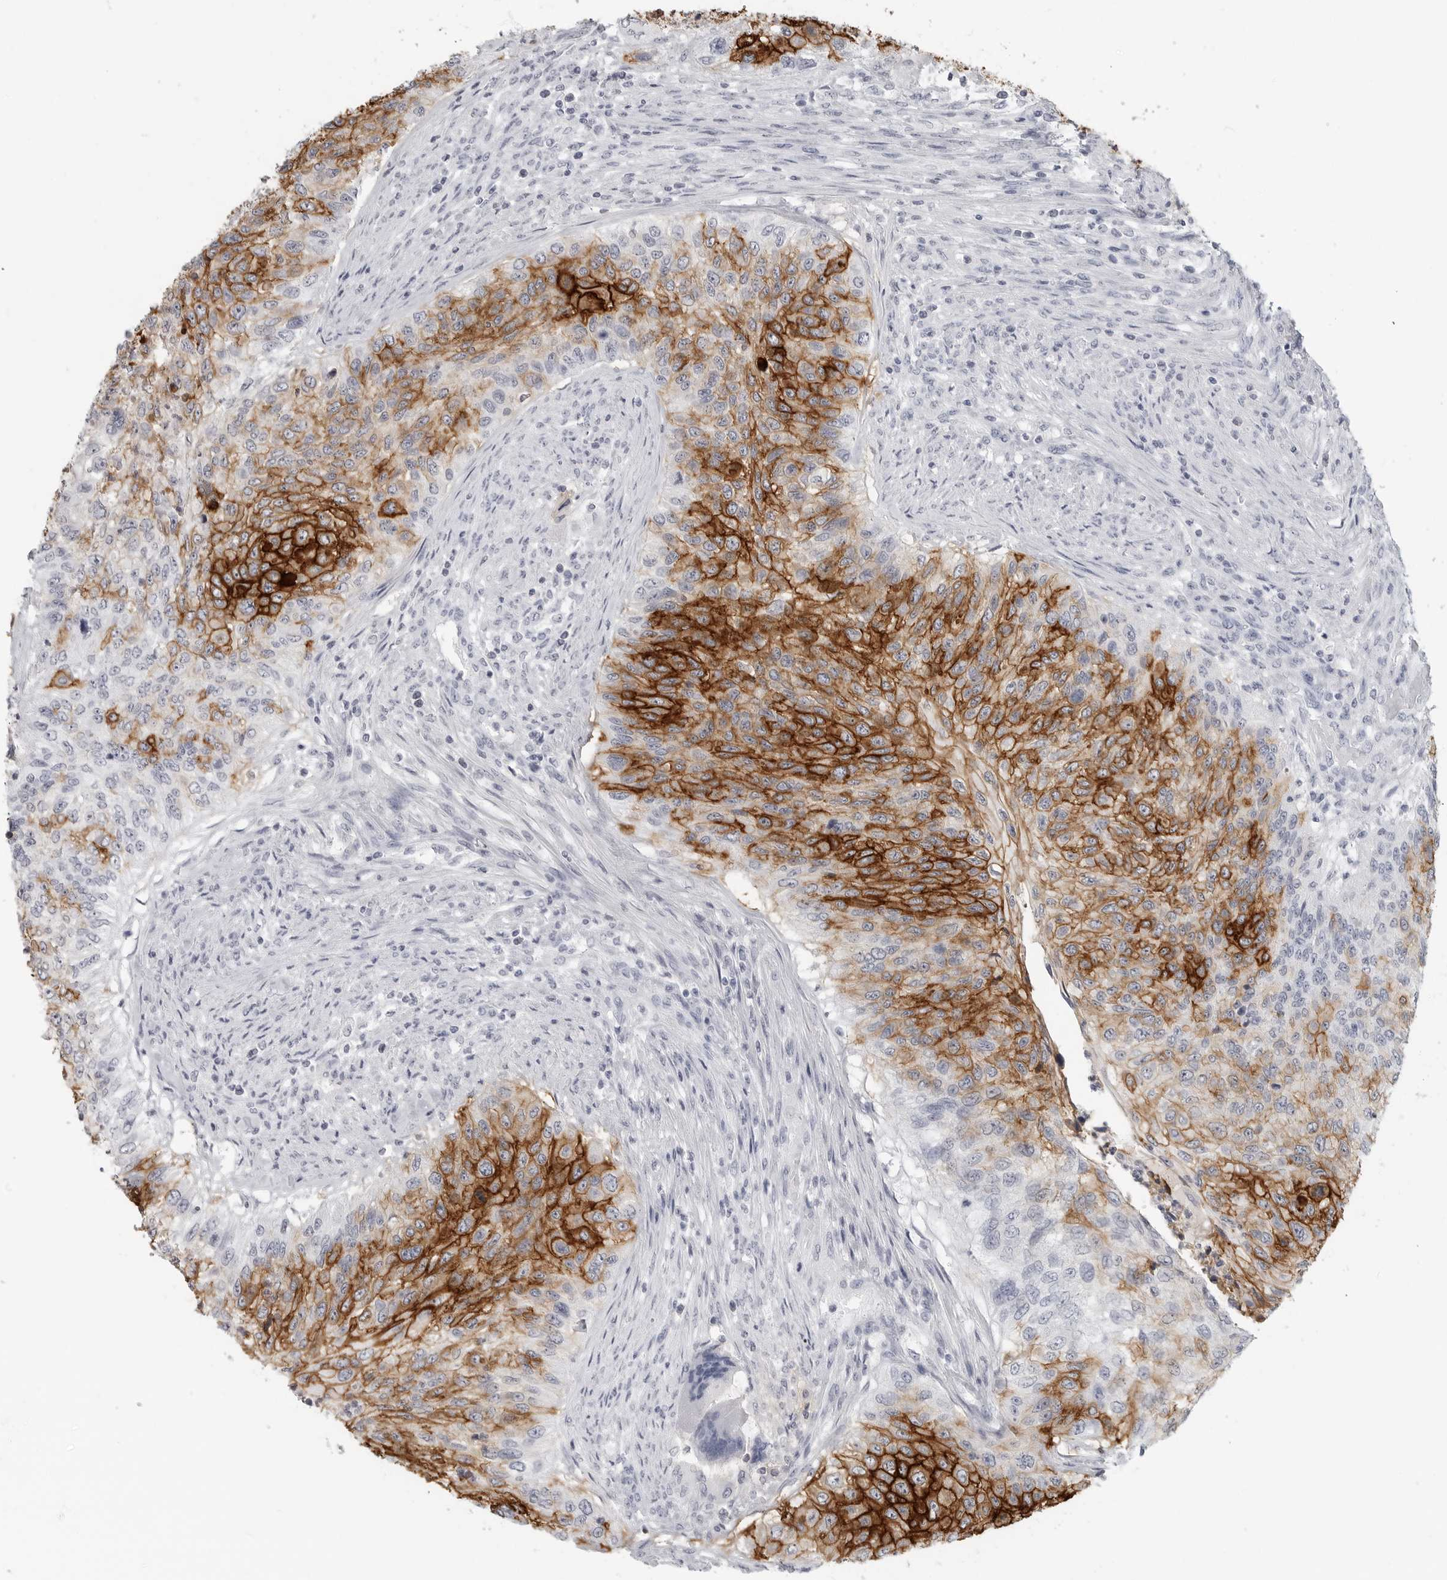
{"staining": {"intensity": "strong", "quantity": ">75%", "location": "cytoplasmic/membranous"}, "tissue": "urothelial cancer", "cell_type": "Tumor cells", "image_type": "cancer", "snomed": [{"axis": "morphology", "description": "Urothelial carcinoma, High grade"}, {"axis": "topography", "description": "Urinary bladder"}], "caption": "High-magnification brightfield microscopy of urothelial cancer stained with DAB (brown) and counterstained with hematoxylin (blue). tumor cells exhibit strong cytoplasmic/membranous expression is present in about>75% of cells.", "gene": "LY6D", "patient": {"sex": "female", "age": 60}}